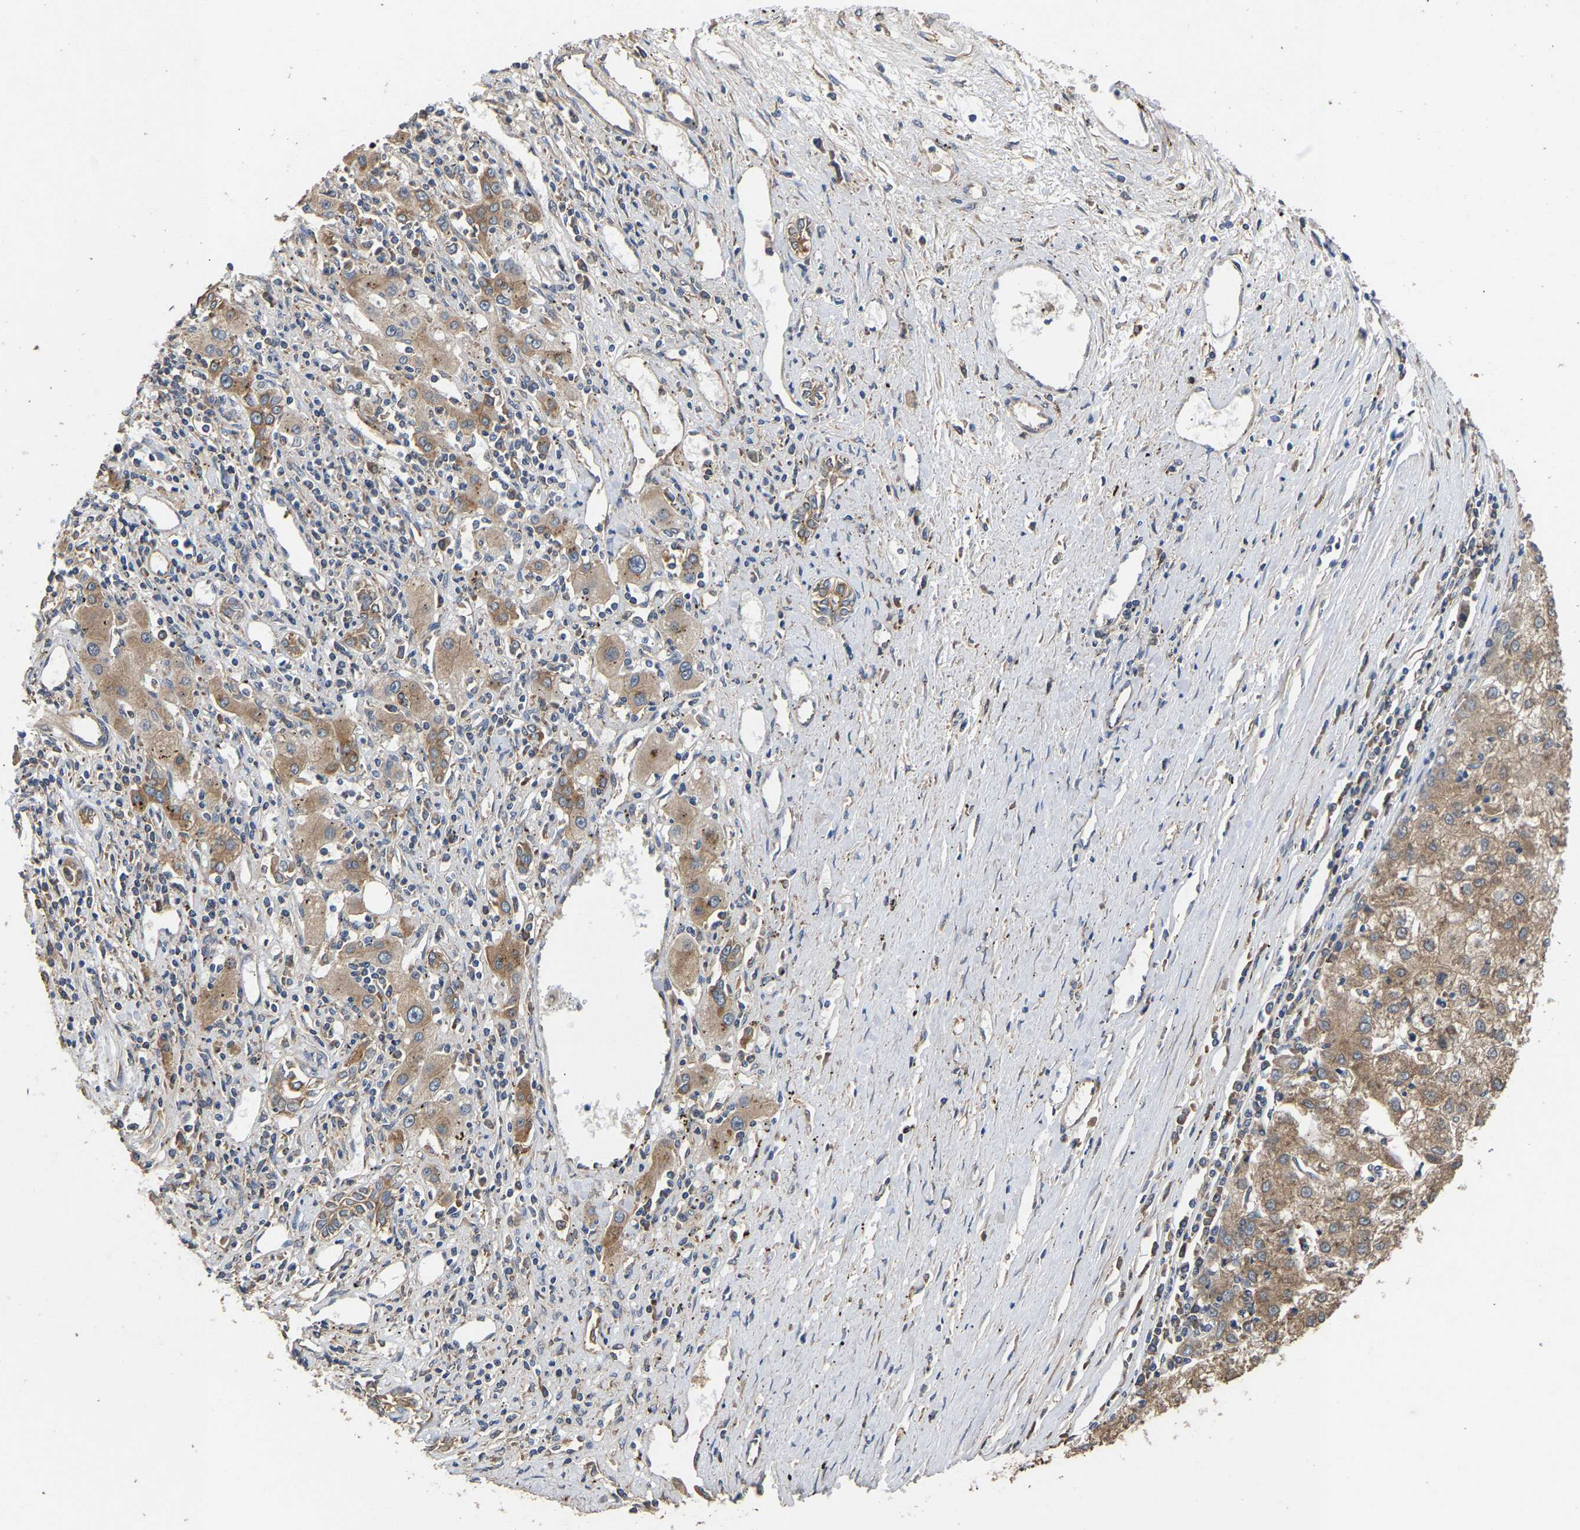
{"staining": {"intensity": "moderate", "quantity": ">75%", "location": "cytoplasmic/membranous"}, "tissue": "liver cancer", "cell_type": "Tumor cells", "image_type": "cancer", "snomed": [{"axis": "morphology", "description": "Carcinoma, Hepatocellular, NOS"}, {"axis": "topography", "description": "Liver"}], "caption": "The photomicrograph shows staining of liver cancer, revealing moderate cytoplasmic/membranous protein positivity (brown color) within tumor cells. Immunohistochemistry stains the protein of interest in brown and the nuclei are stained blue.", "gene": "AIMP2", "patient": {"sex": "male", "age": 72}}